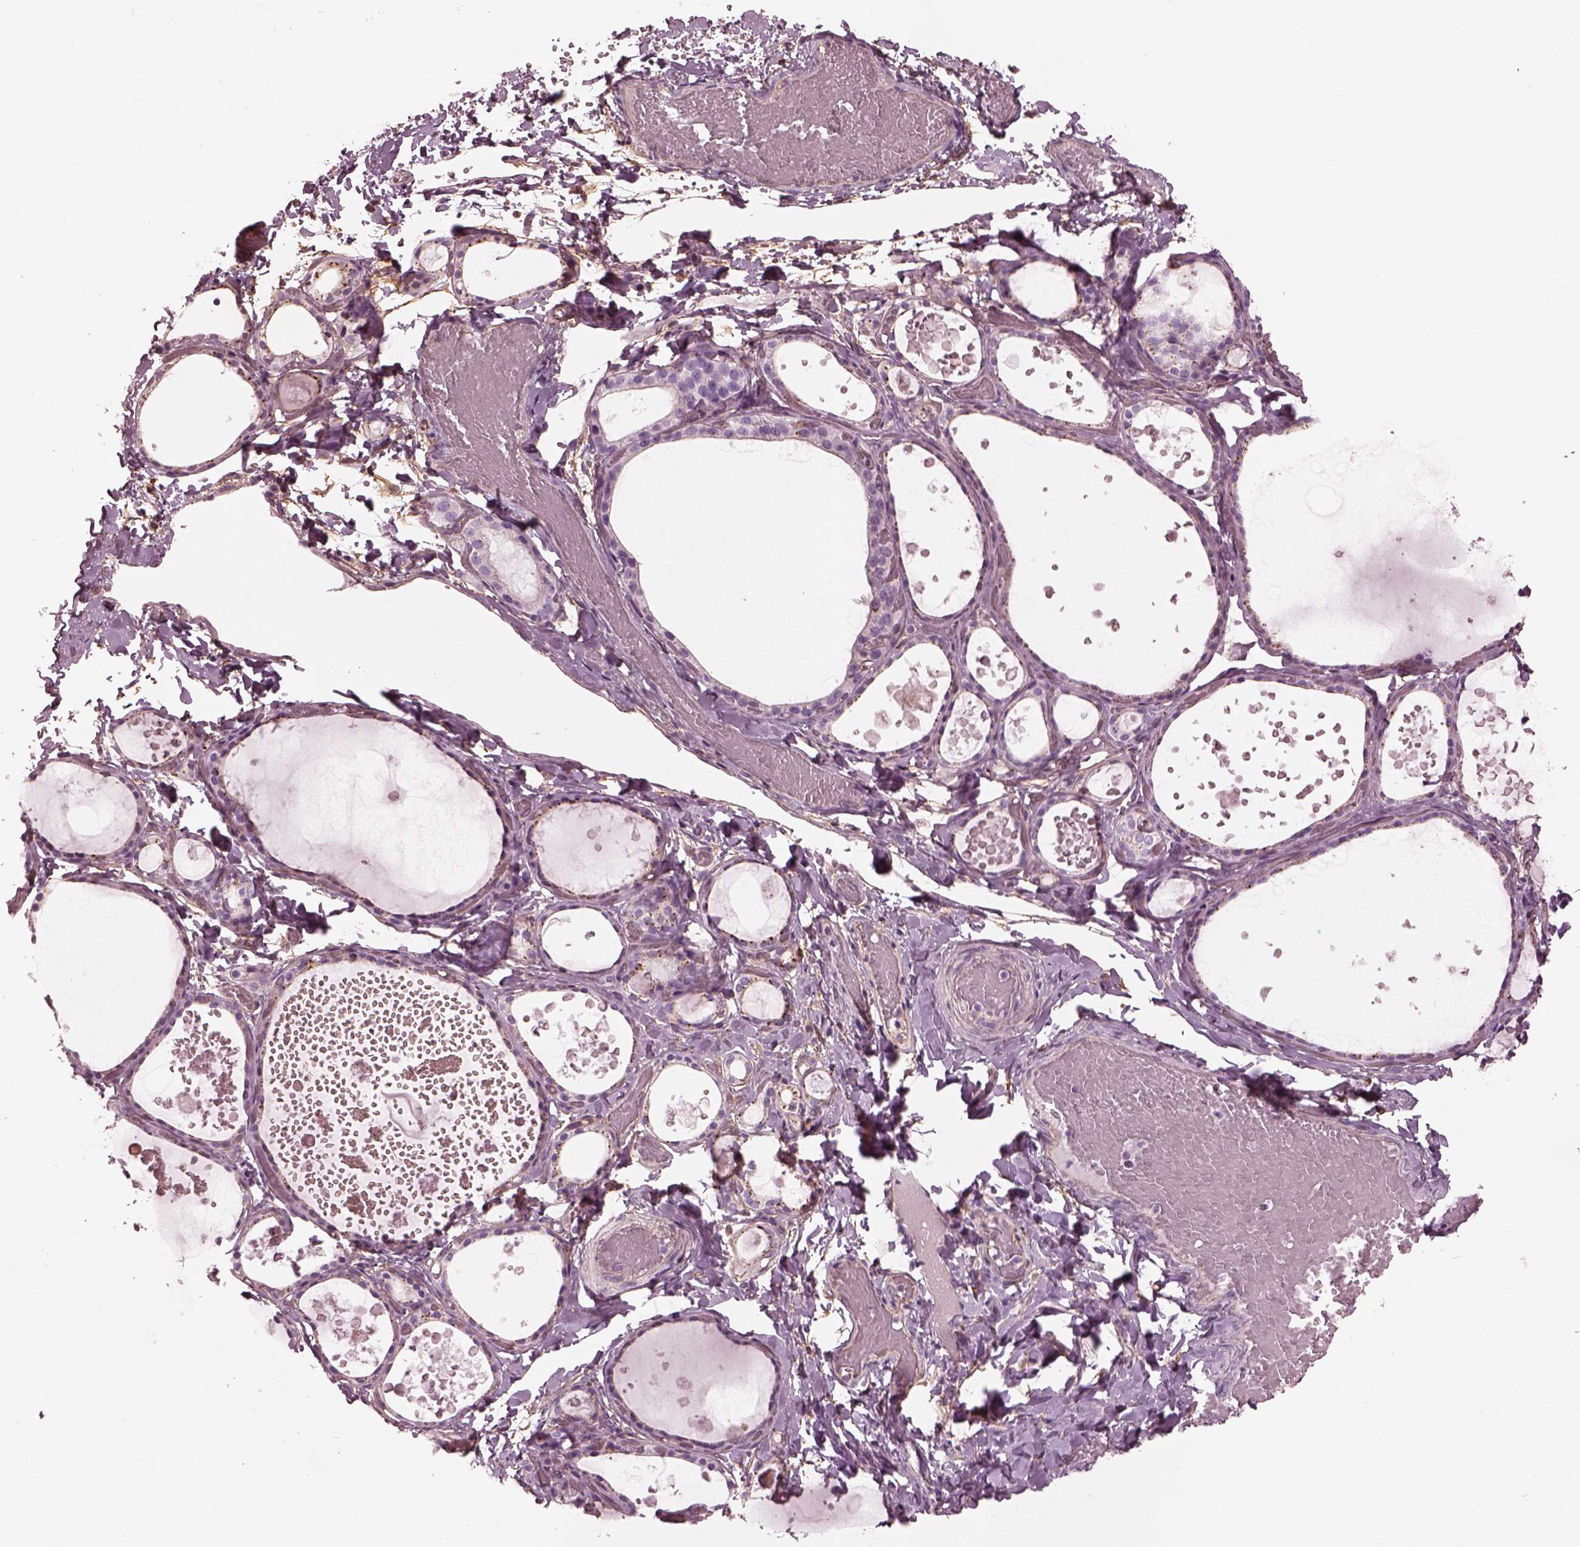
{"staining": {"intensity": "negative", "quantity": "none", "location": "none"}, "tissue": "thyroid gland", "cell_type": "Glandular cells", "image_type": "normal", "snomed": [{"axis": "morphology", "description": "Normal tissue, NOS"}, {"axis": "topography", "description": "Thyroid gland"}], "caption": "A micrograph of human thyroid gland is negative for staining in glandular cells. (Stains: DAB immunohistochemistry (IHC) with hematoxylin counter stain, Microscopy: brightfield microscopy at high magnification).", "gene": "ELAPOR1", "patient": {"sex": "female", "age": 56}}